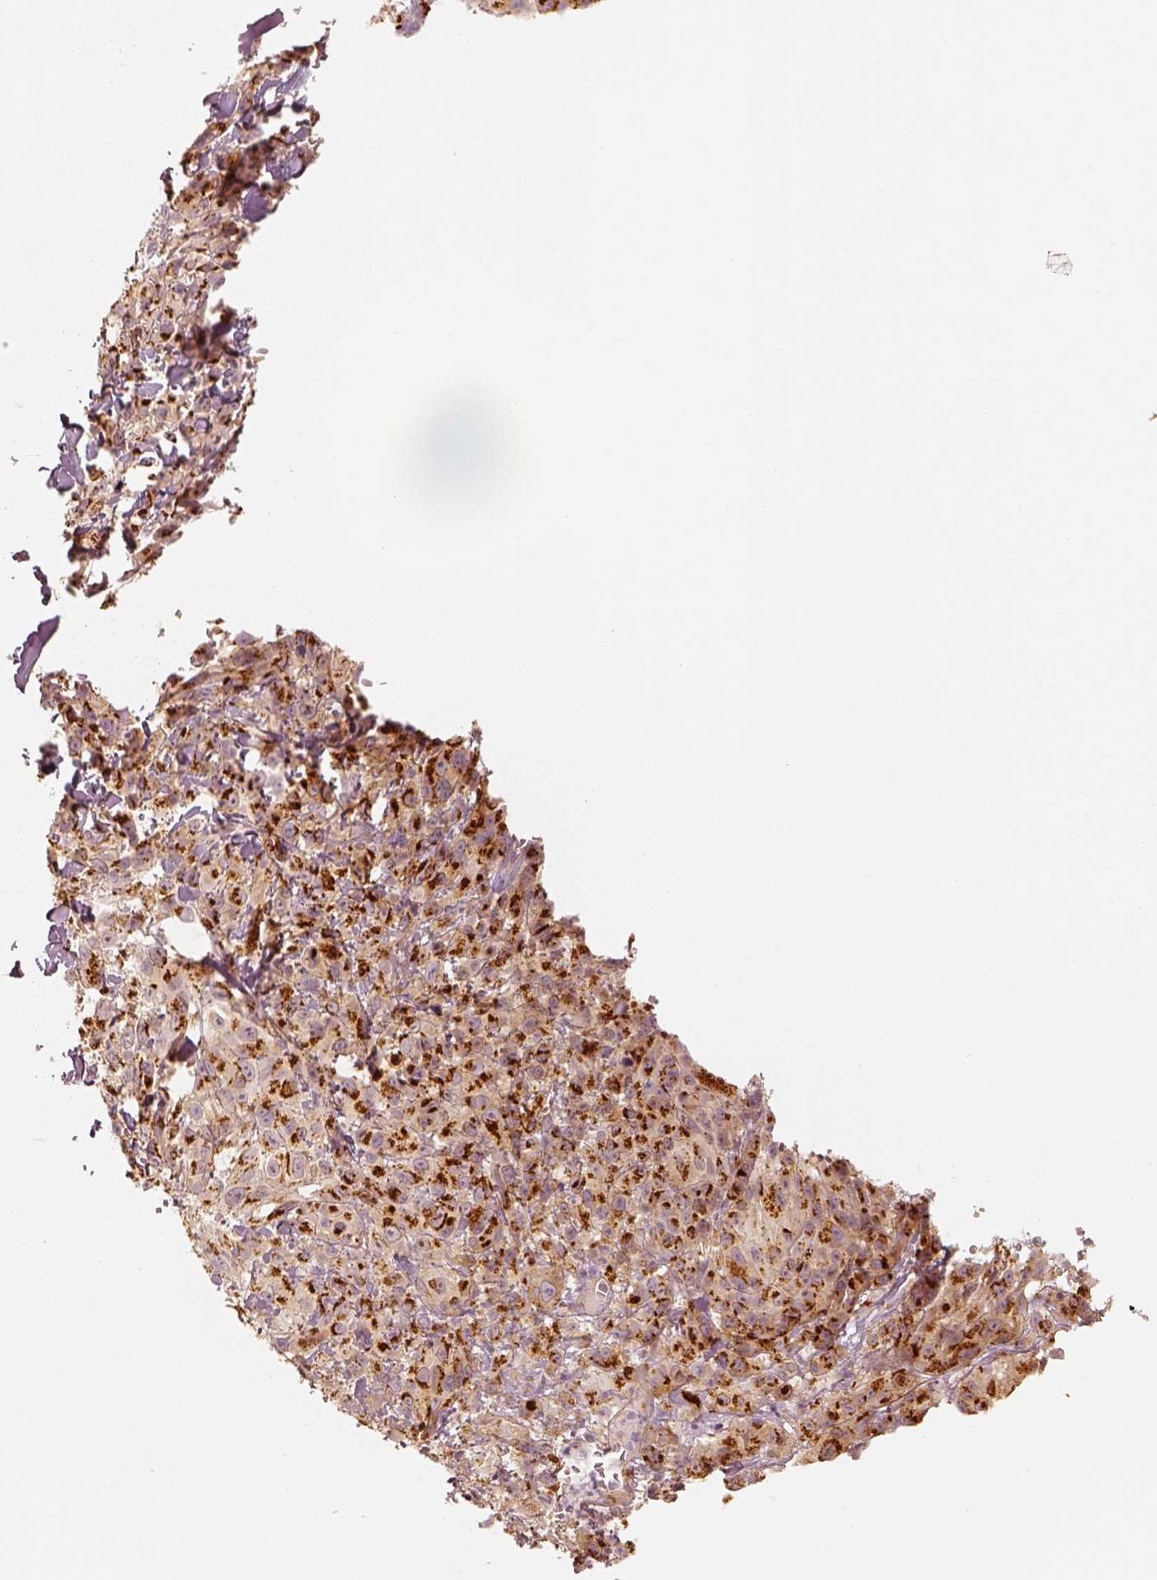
{"staining": {"intensity": "moderate", "quantity": ">75%", "location": "cytoplasmic/membranous"}, "tissue": "melanoma", "cell_type": "Tumor cells", "image_type": "cancer", "snomed": [{"axis": "morphology", "description": "Malignant melanoma, NOS"}, {"axis": "topography", "description": "Skin"}], "caption": "An IHC micrograph of tumor tissue is shown. Protein staining in brown labels moderate cytoplasmic/membranous positivity in malignant melanoma within tumor cells.", "gene": "GORASP2", "patient": {"sex": "male", "age": 83}}